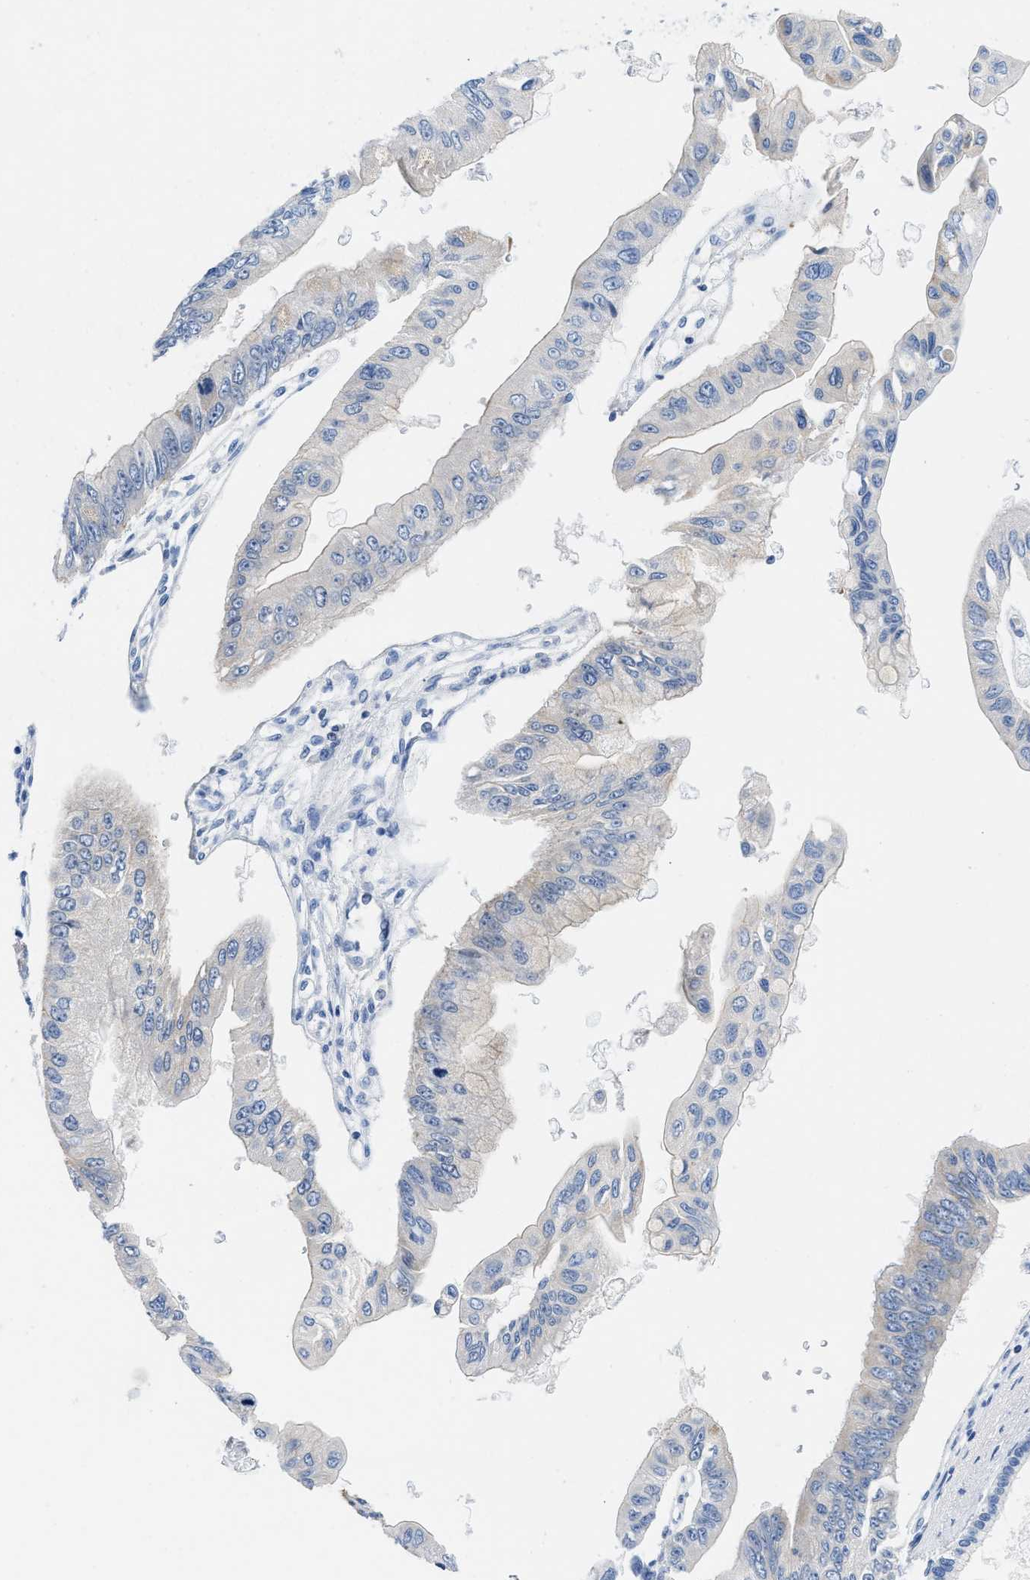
{"staining": {"intensity": "weak", "quantity": "<25%", "location": "cytoplasmic/membranous"}, "tissue": "pancreatic cancer", "cell_type": "Tumor cells", "image_type": "cancer", "snomed": [{"axis": "morphology", "description": "Adenocarcinoma, NOS"}, {"axis": "topography", "description": "Pancreas"}], "caption": "Immunohistochemical staining of human pancreatic cancer shows no significant expression in tumor cells. Nuclei are stained in blue.", "gene": "IKBKE", "patient": {"sex": "female", "age": 77}}